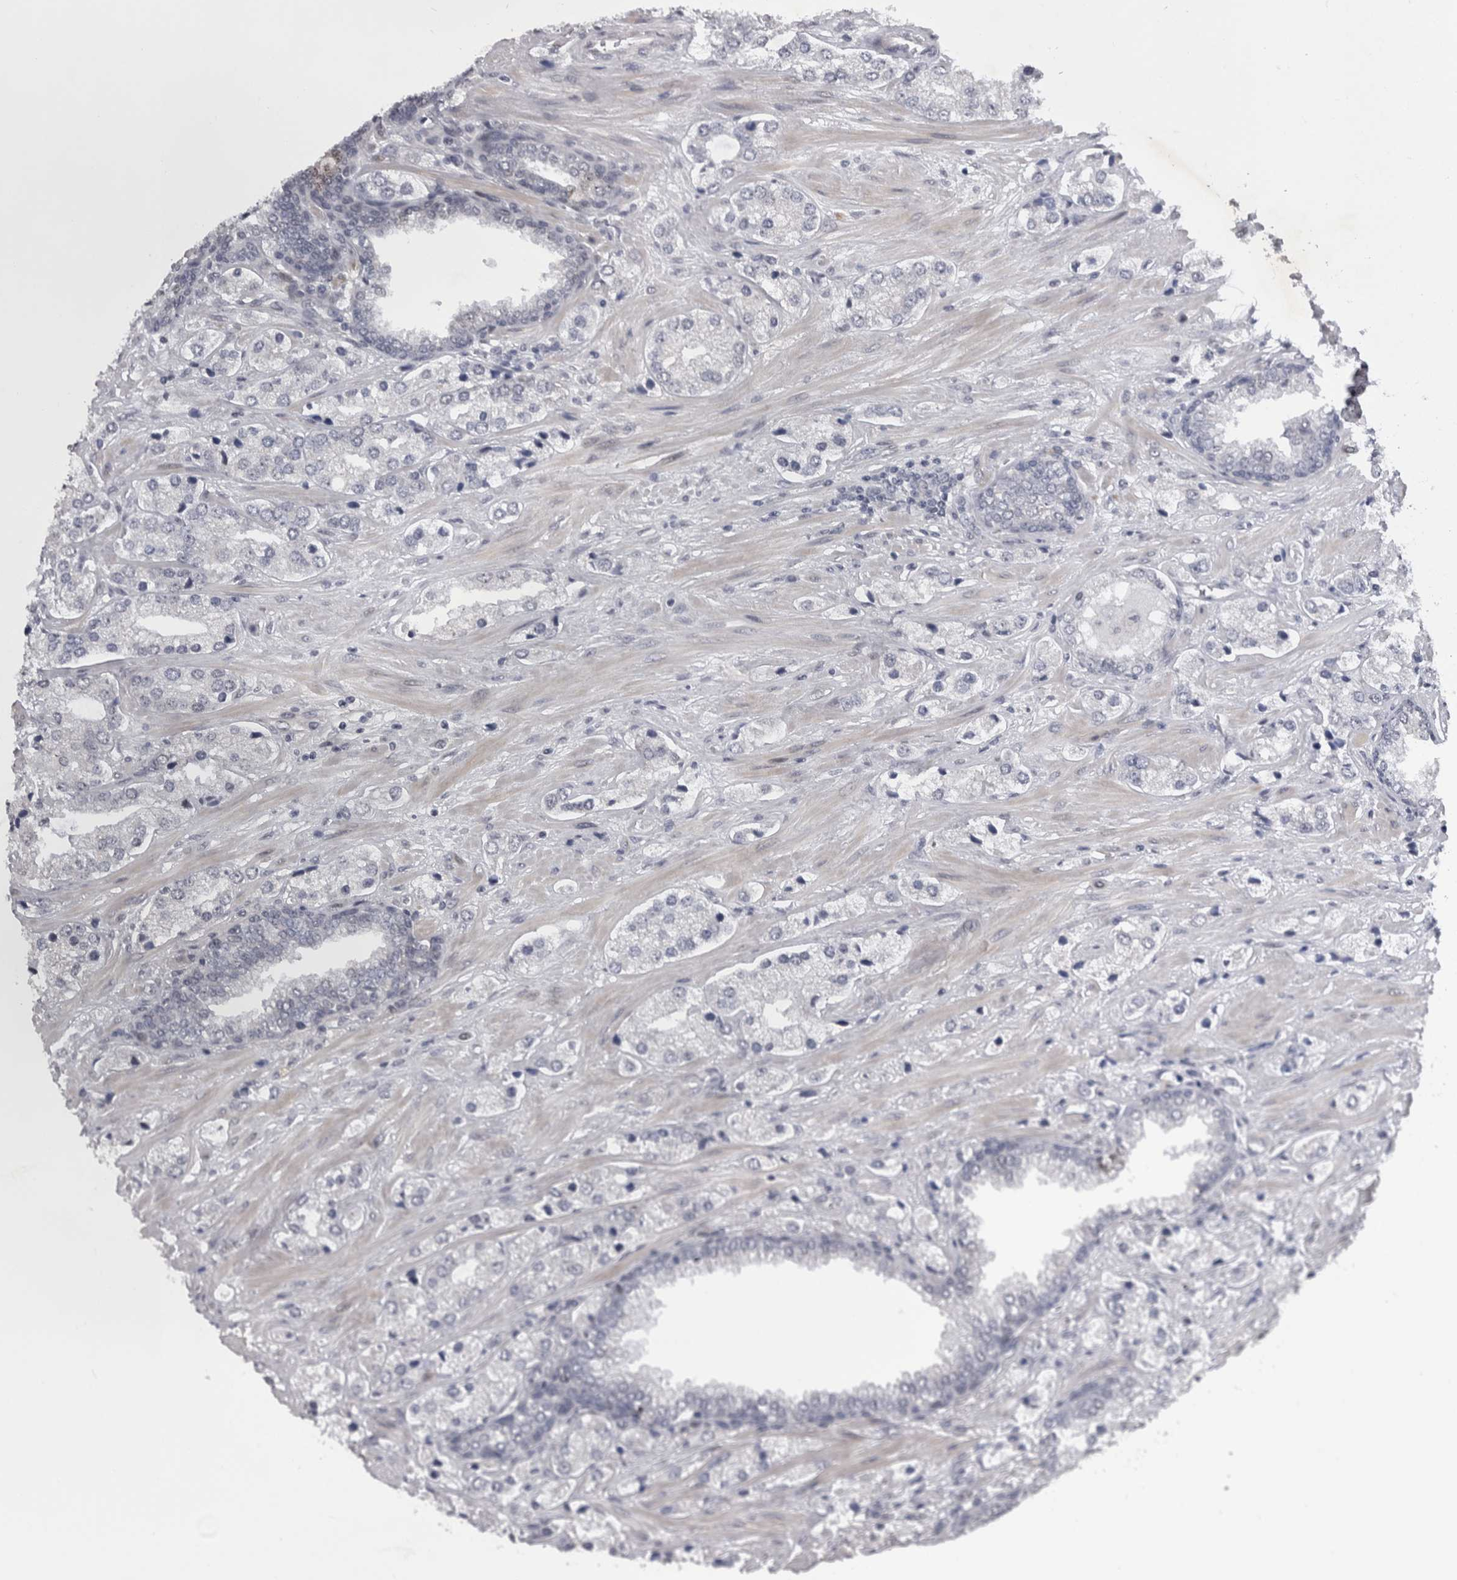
{"staining": {"intensity": "negative", "quantity": "none", "location": "none"}, "tissue": "prostate cancer", "cell_type": "Tumor cells", "image_type": "cancer", "snomed": [{"axis": "morphology", "description": "Adenocarcinoma, High grade"}, {"axis": "topography", "description": "Prostate"}], "caption": "An image of adenocarcinoma (high-grade) (prostate) stained for a protein displays no brown staining in tumor cells. (DAB (3,3'-diaminobenzidine) IHC, high magnification).", "gene": "IFI44", "patient": {"sex": "male", "age": 66}}